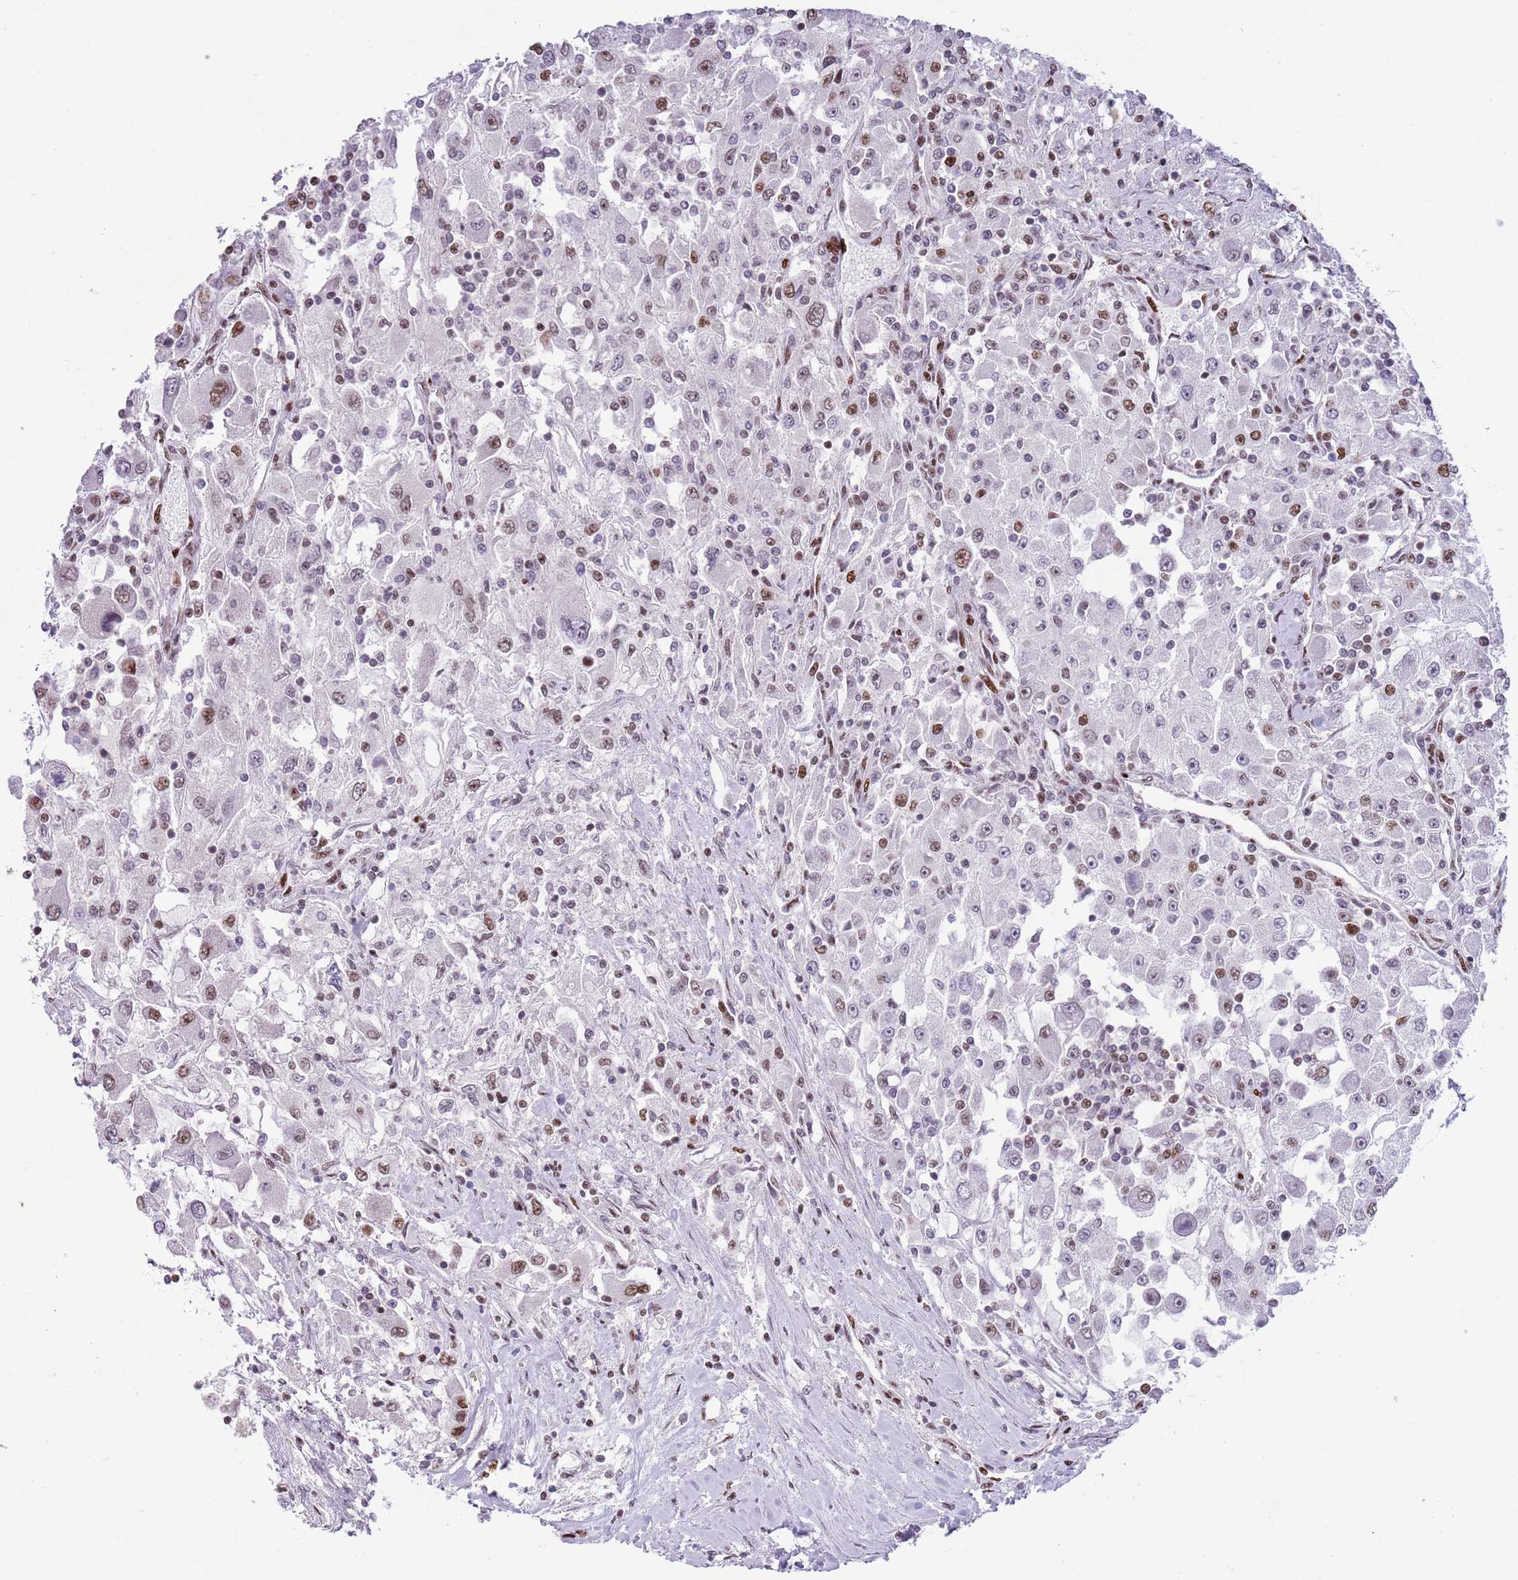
{"staining": {"intensity": "moderate", "quantity": "25%-75%", "location": "nuclear"}, "tissue": "renal cancer", "cell_type": "Tumor cells", "image_type": "cancer", "snomed": [{"axis": "morphology", "description": "Adenocarcinoma, NOS"}, {"axis": "topography", "description": "Kidney"}], "caption": "Tumor cells exhibit moderate nuclear expression in approximately 25%-75% of cells in adenocarcinoma (renal).", "gene": "MFSD10", "patient": {"sex": "female", "age": 67}}